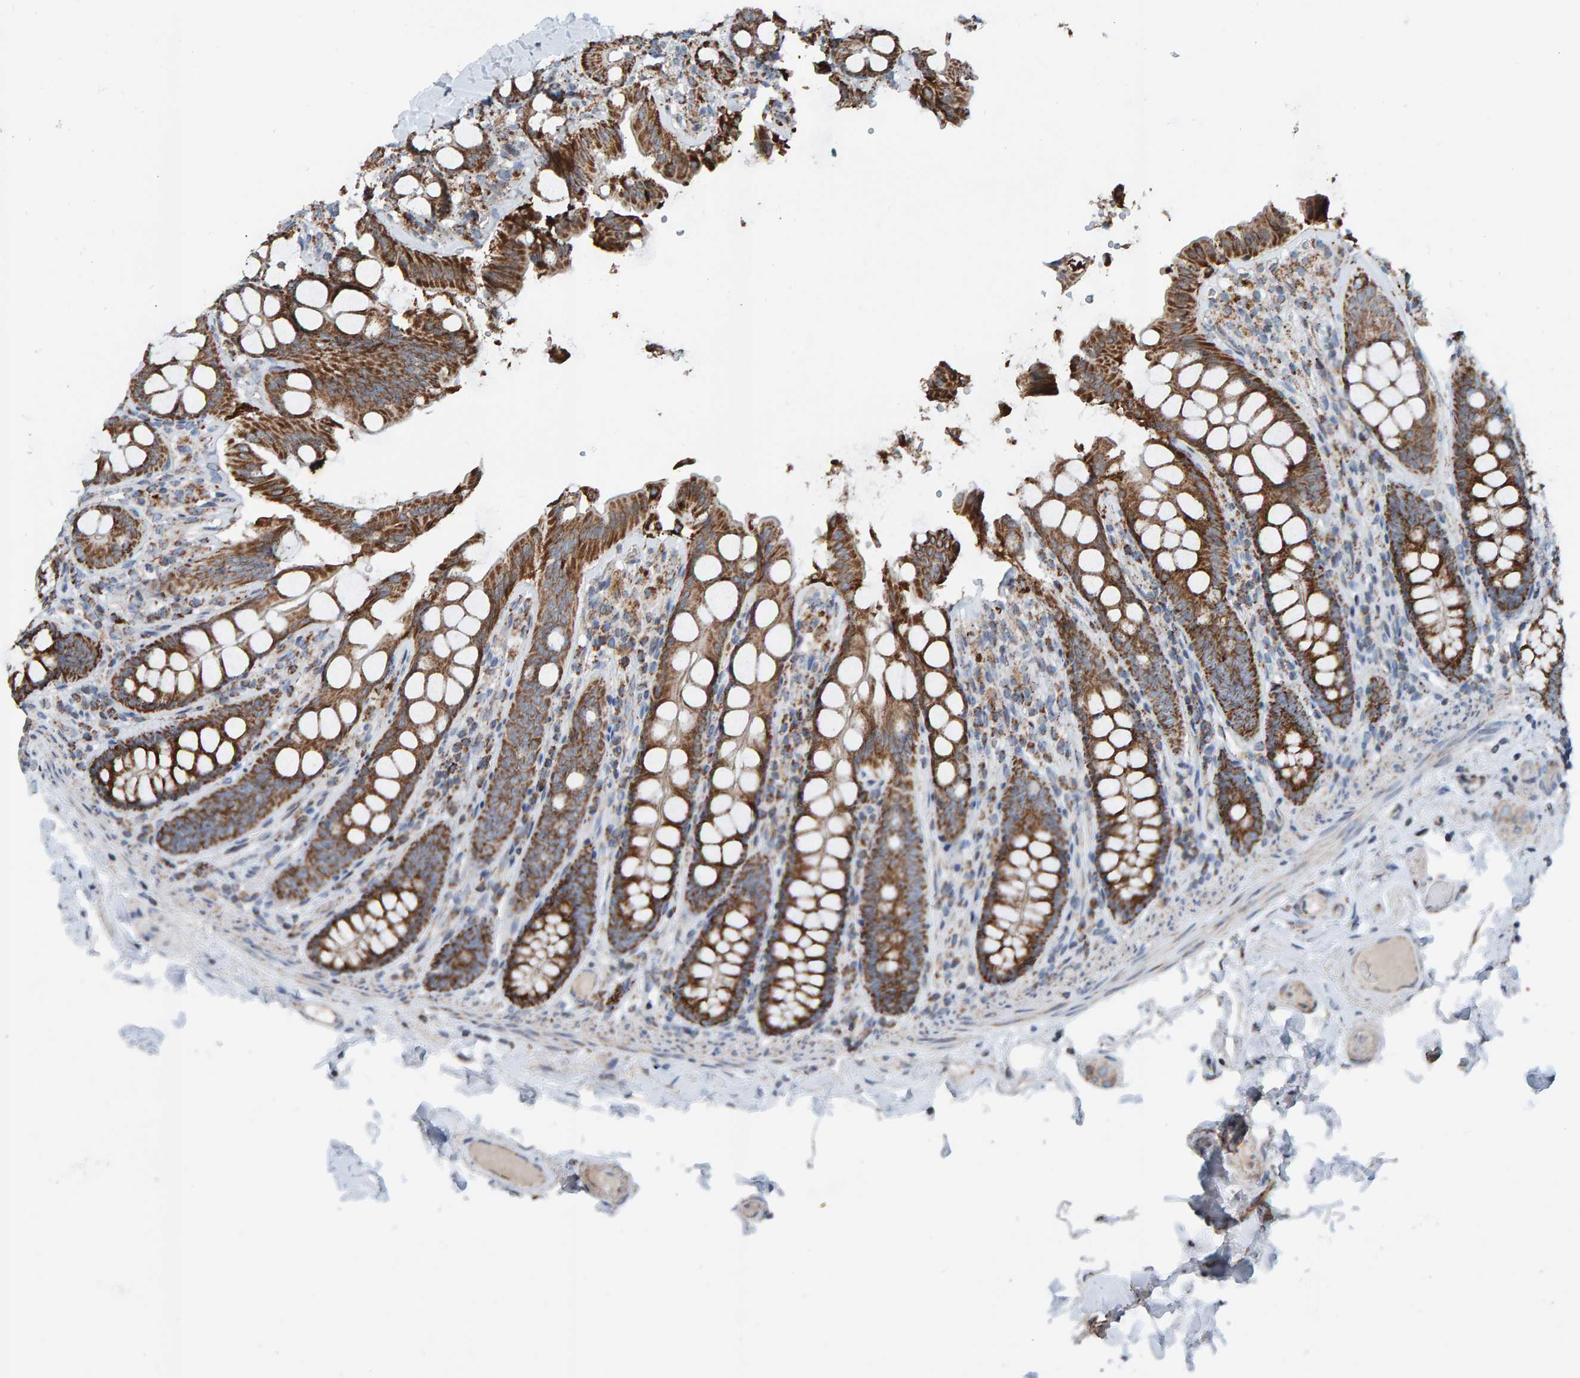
{"staining": {"intensity": "weak", "quantity": ">75%", "location": "cytoplasmic/membranous"}, "tissue": "colon", "cell_type": "Endothelial cells", "image_type": "normal", "snomed": [{"axis": "morphology", "description": "Normal tissue, NOS"}, {"axis": "topography", "description": "Colon"}, {"axis": "topography", "description": "Peripheral nerve tissue"}], "caption": "Immunohistochemical staining of unremarkable human colon demonstrates low levels of weak cytoplasmic/membranous expression in approximately >75% of endothelial cells.", "gene": "ZNF48", "patient": {"sex": "female", "age": 61}}